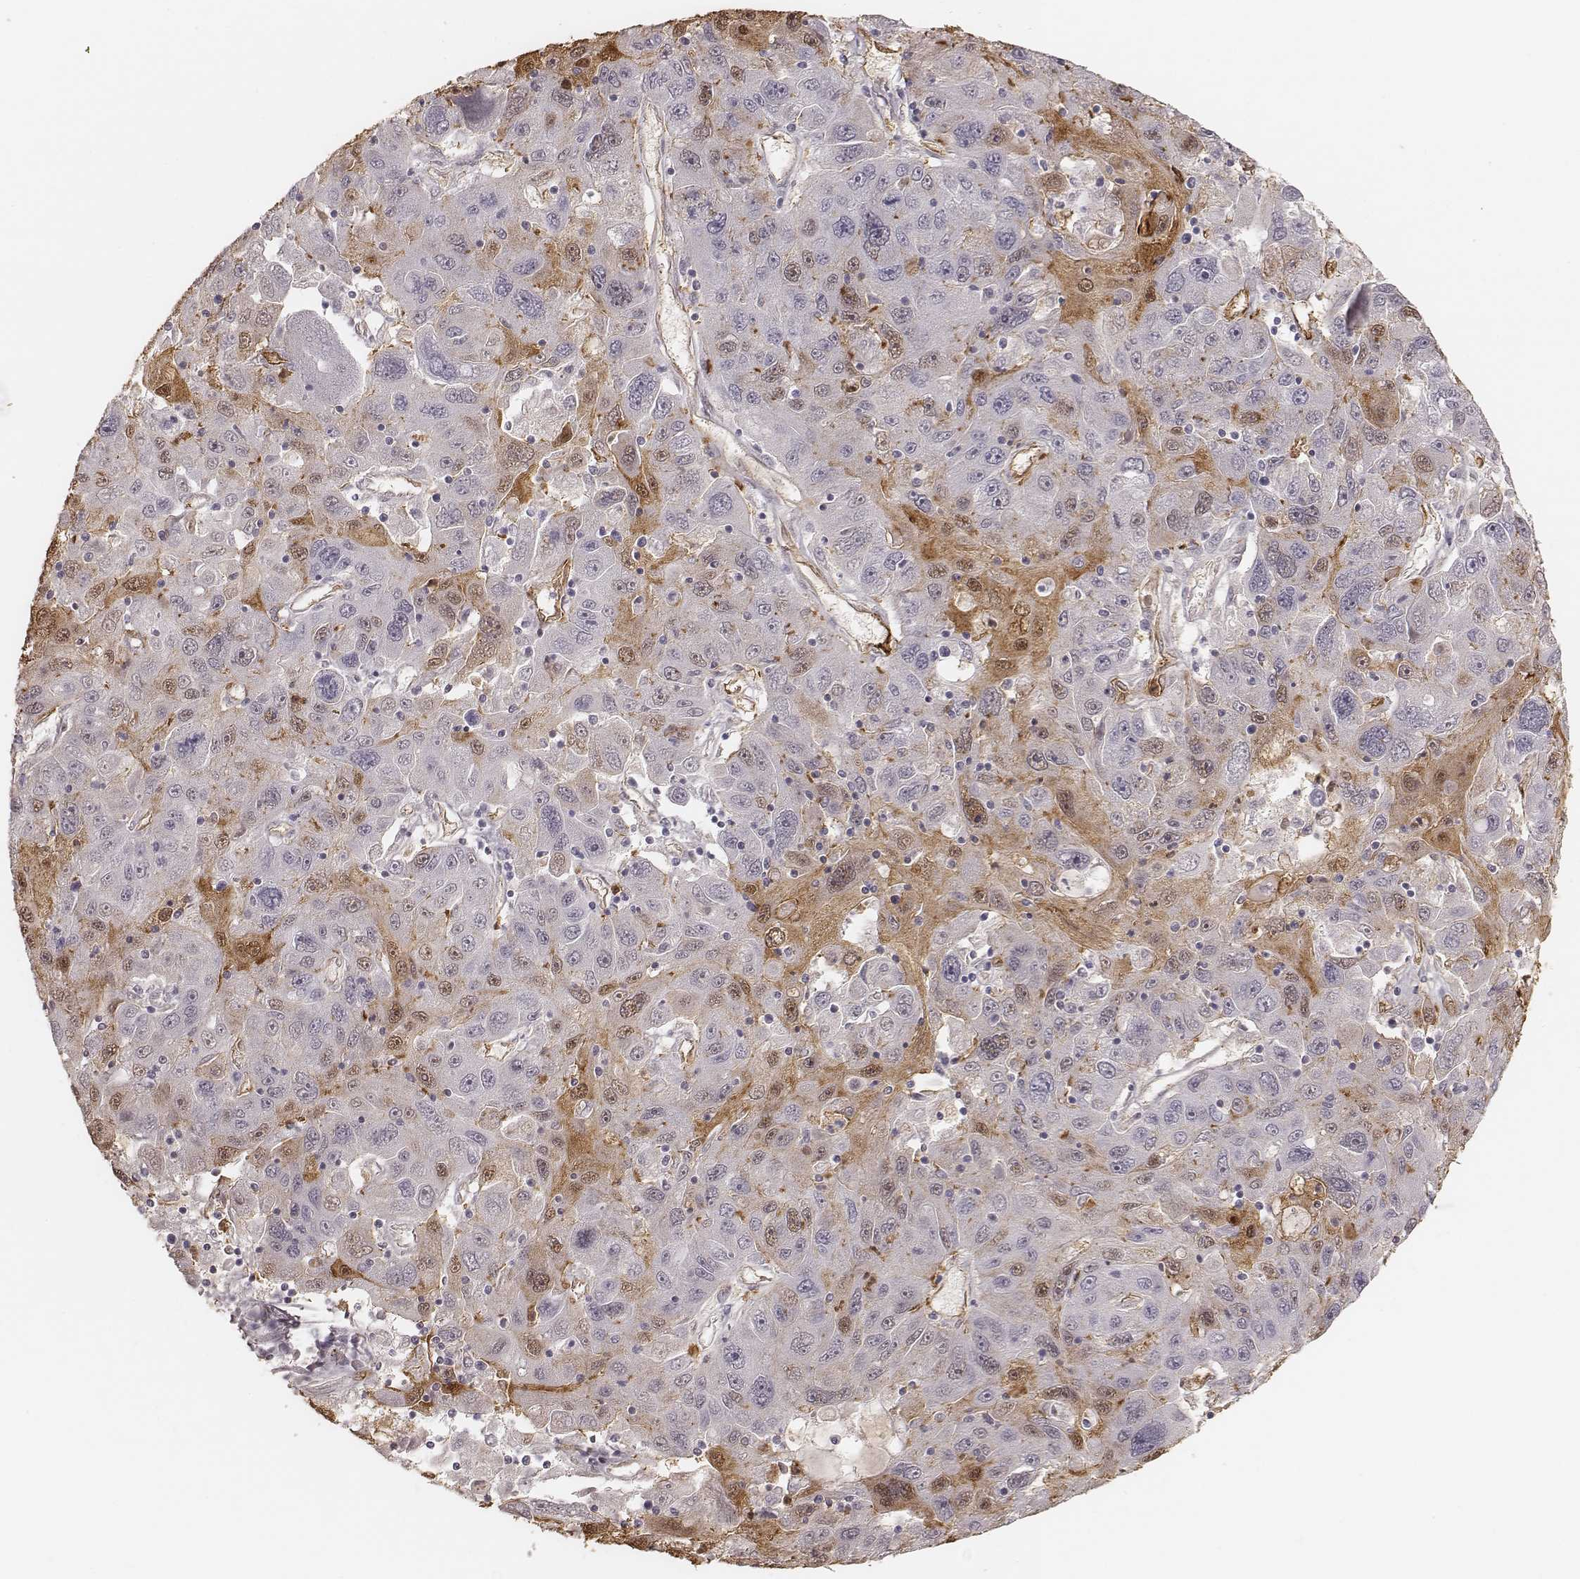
{"staining": {"intensity": "negative", "quantity": "none", "location": "none"}, "tissue": "stomach cancer", "cell_type": "Tumor cells", "image_type": "cancer", "snomed": [{"axis": "morphology", "description": "Adenocarcinoma, NOS"}, {"axis": "topography", "description": "Stomach"}], "caption": "There is no significant positivity in tumor cells of stomach adenocarcinoma.", "gene": "KITLG", "patient": {"sex": "male", "age": 56}}